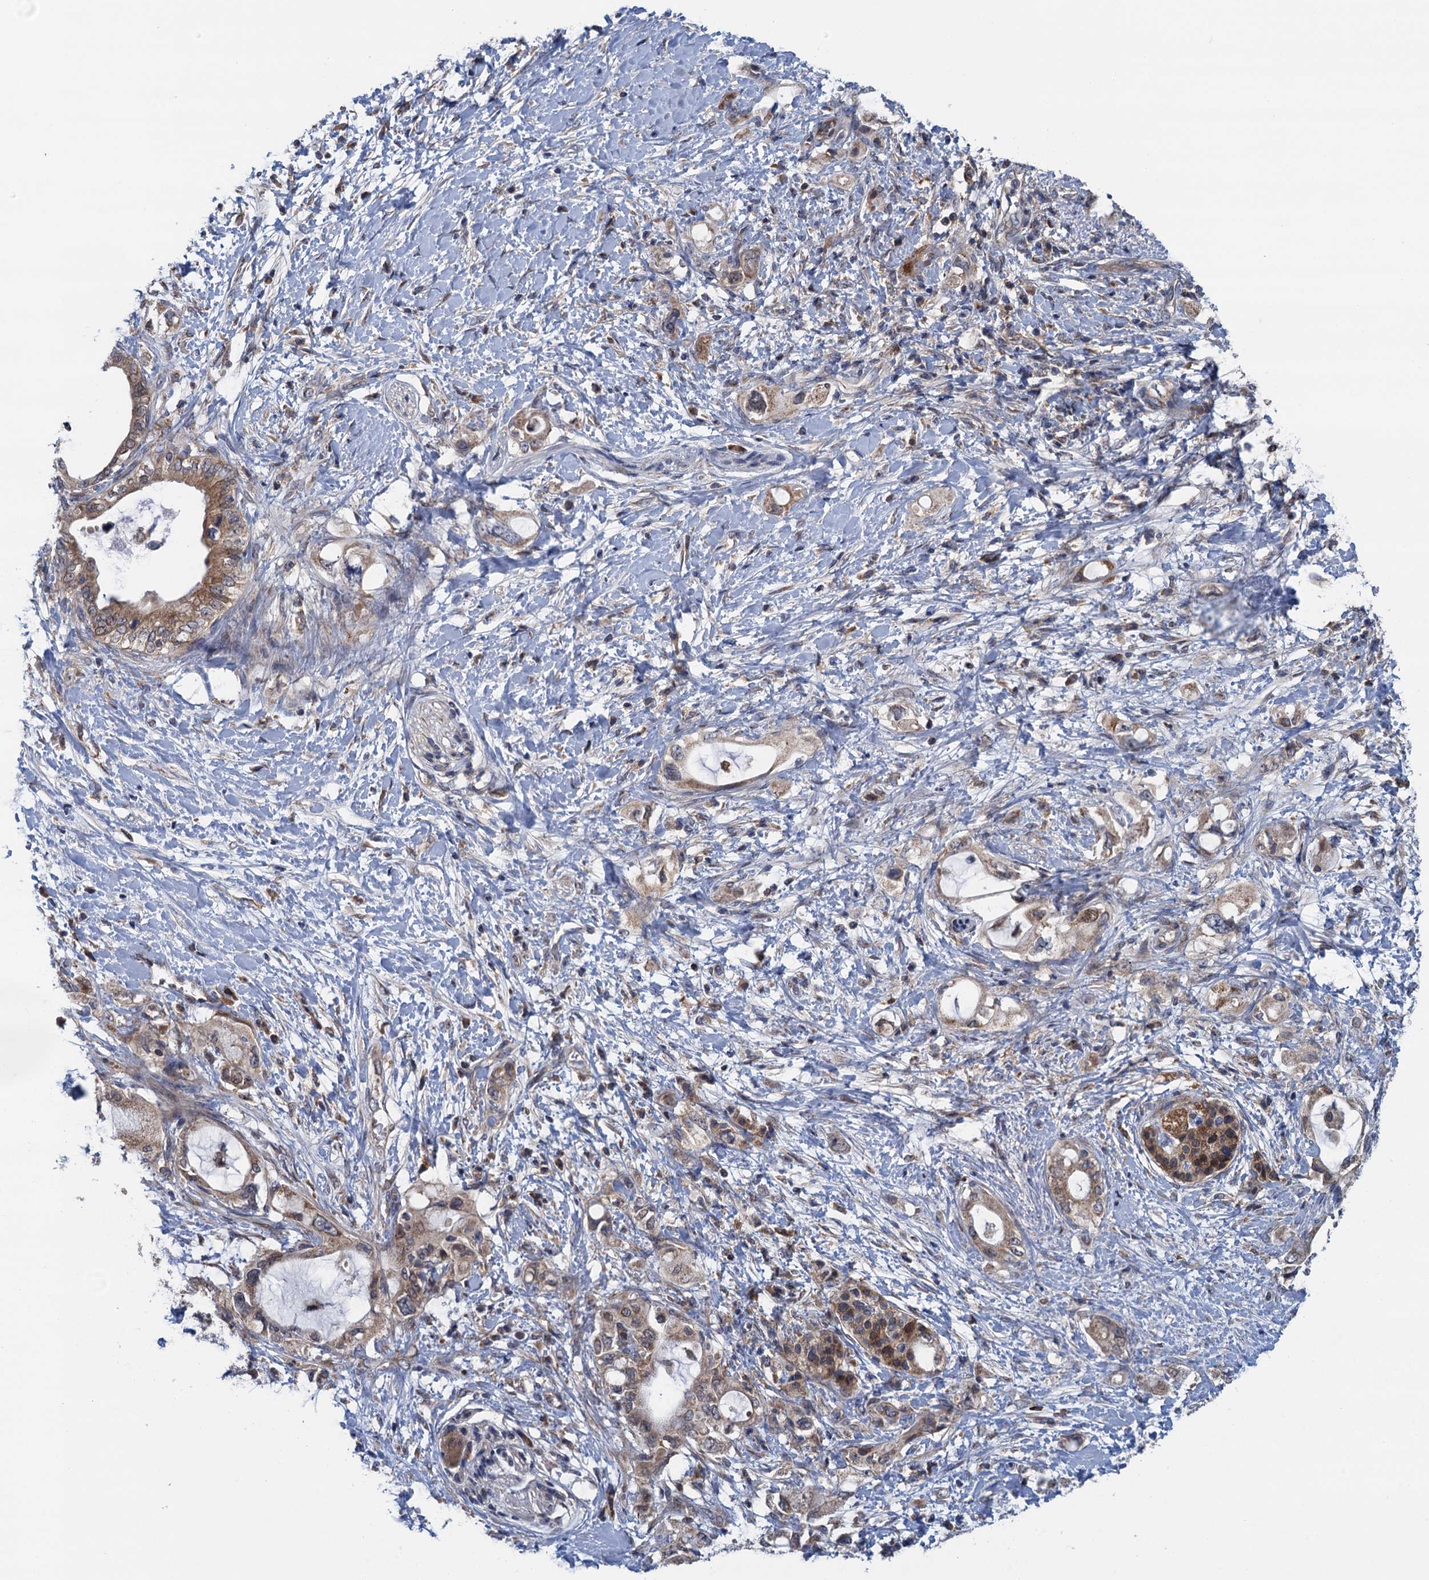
{"staining": {"intensity": "moderate", "quantity": ">75%", "location": "cytoplasmic/membranous"}, "tissue": "pancreatic cancer", "cell_type": "Tumor cells", "image_type": "cancer", "snomed": [{"axis": "morphology", "description": "Adenocarcinoma, NOS"}, {"axis": "topography", "description": "Pancreas"}], "caption": "Protein expression analysis of pancreatic adenocarcinoma shows moderate cytoplasmic/membranous positivity in approximately >75% of tumor cells. (Brightfield microscopy of DAB IHC at high magnification).", "gene": "CNTN5", "patient": {"sex": "female", "age": 56}}